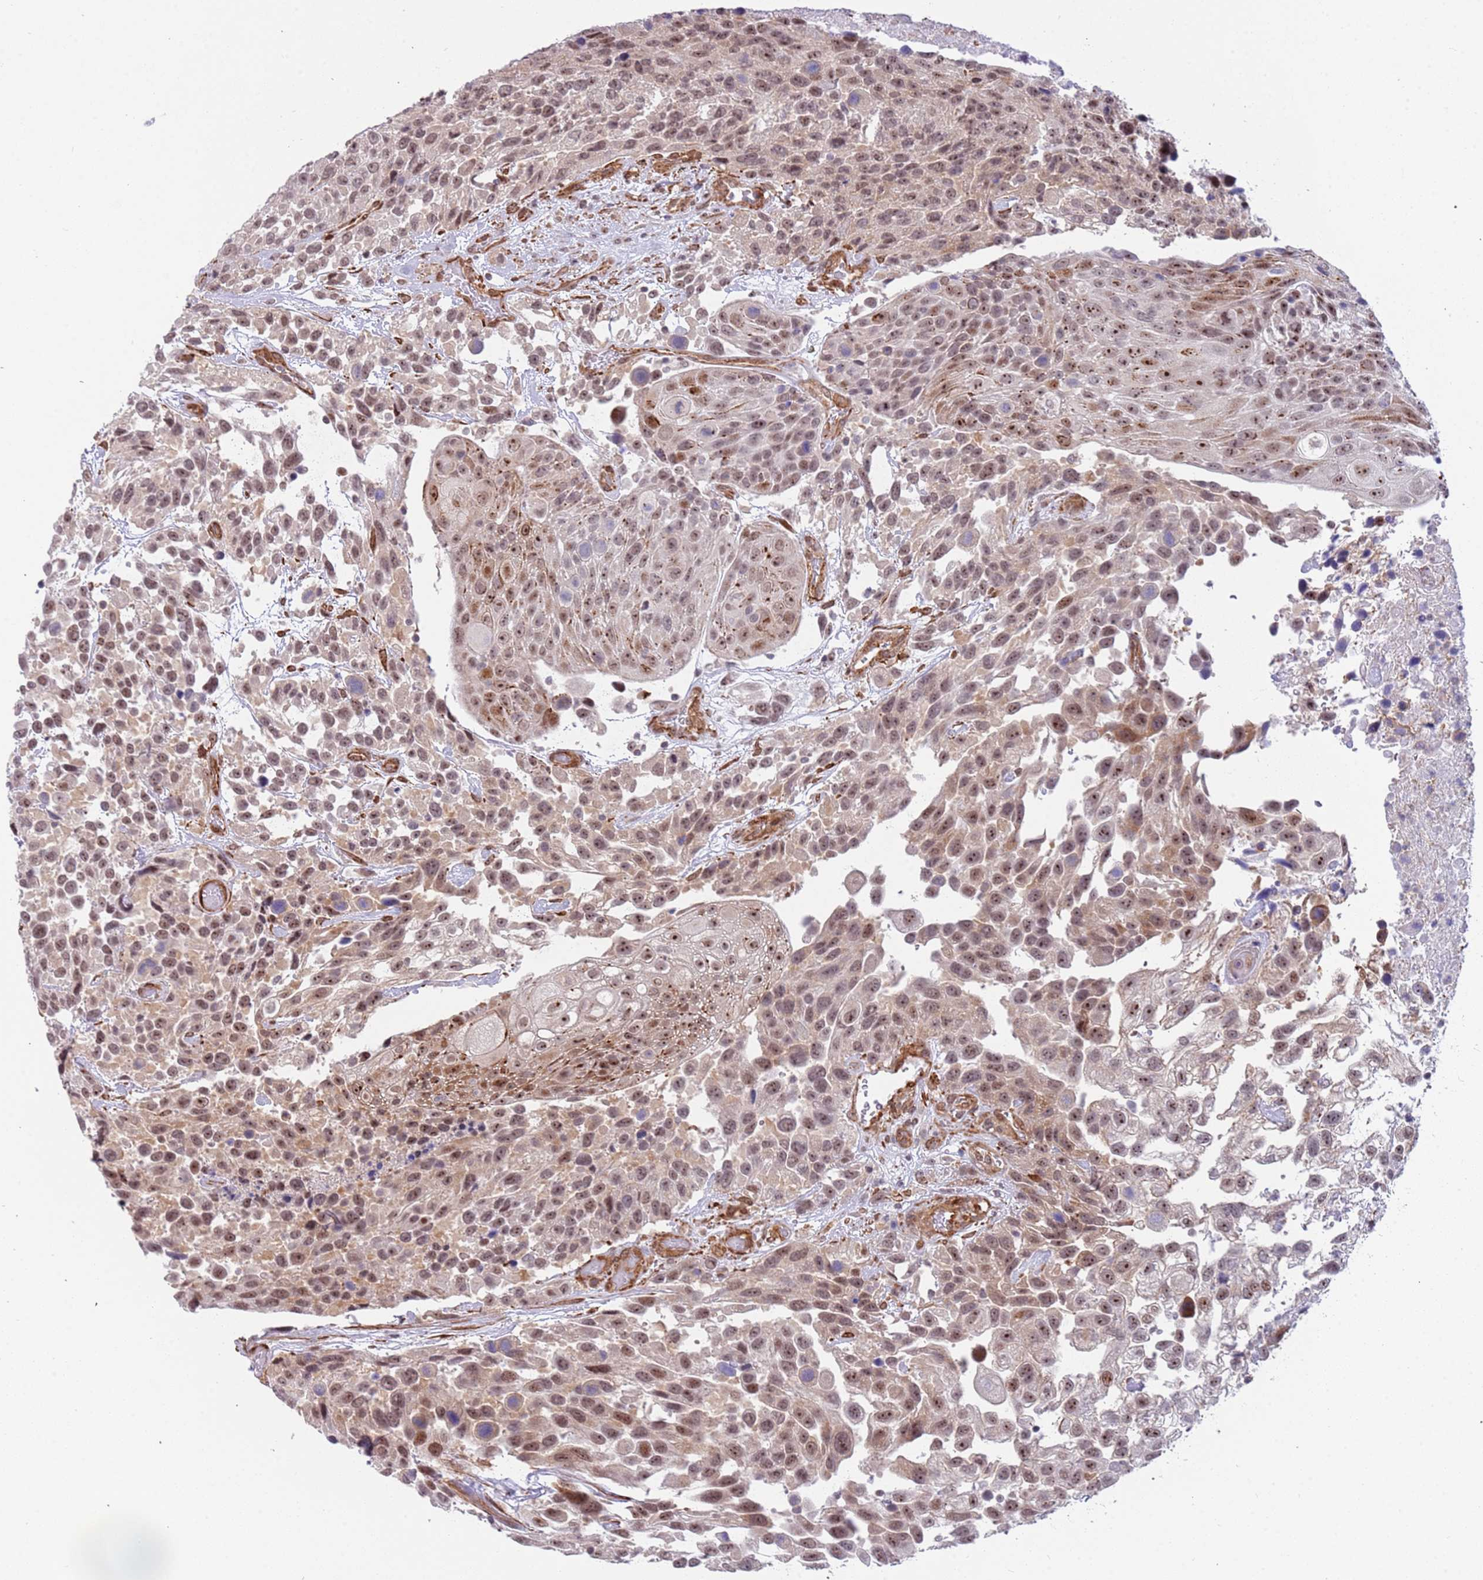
{"staining": {"intensity": "moderate", "quantity": ">75%", "location": "nuclear"}, "tissue": "urothelial cancer", "cell_type": "Tumor cells", "image_type": "cancer", "snomed": [{"axis": "morphology", "description": "Urothelial carcinoma, High grade"}, {"axis": "topography", "description": "Urinary bladder"}], "caption": "Urothelial cancer stained for a protein exhibits moderate nuclear positivity in tumor cells.", "gene": "LRMDA", "patient": {"sex": "female", "age": 70}}